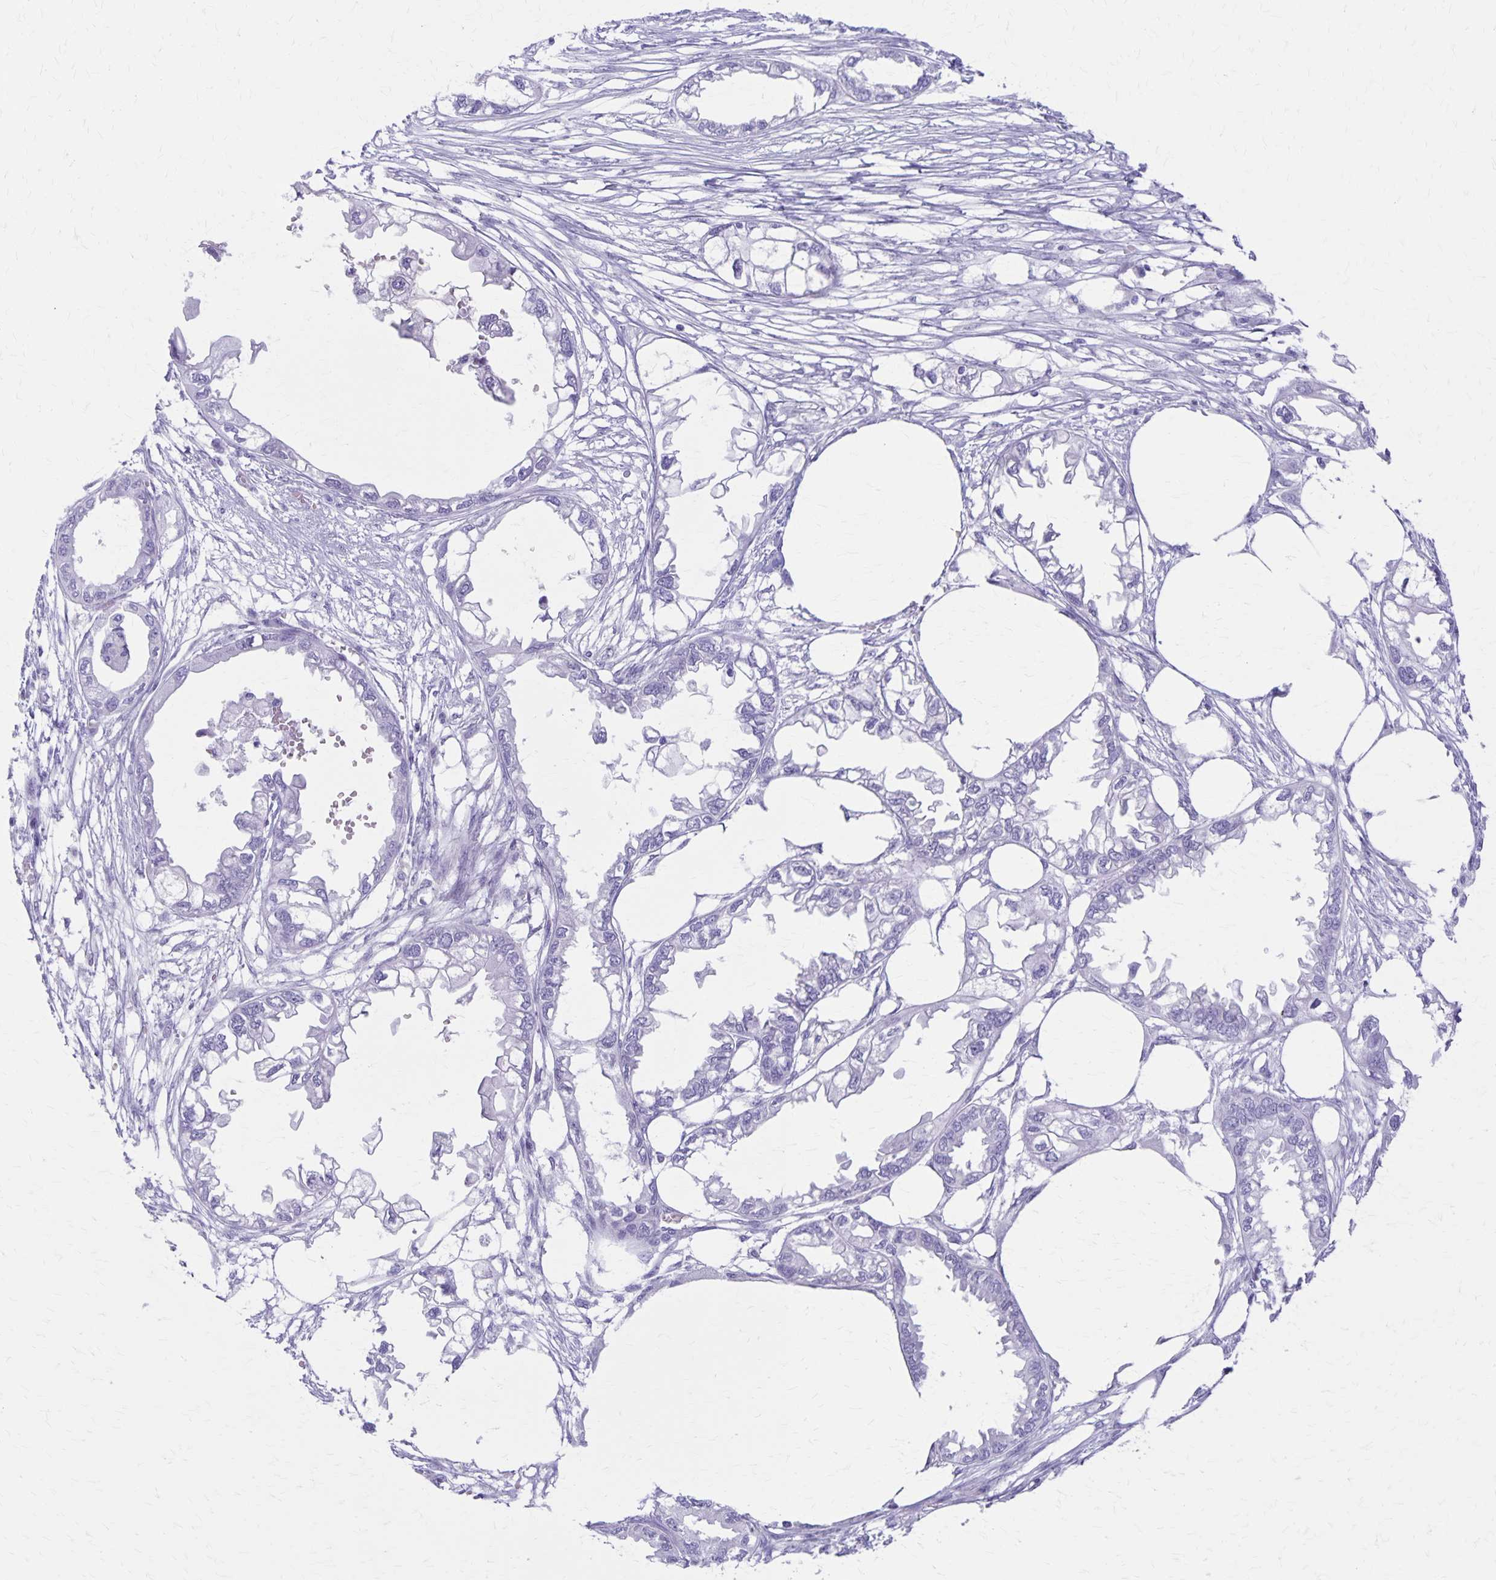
{"staining": {"intensity": "negative", "quantity": "none", "location": "none"}, "tissue": "endometrial cancer", "cell_type": "Tumor cells", "image_type": "cancer", "snomed": [{"axis": "morphology", "description": "Adenocarcinoma, NOS"}, {"axis": "morphology", "description": "Adenocarcinoma, metastatic, NOS"}, {"axis": "topography", "description": "Adipose tissue"}, {"axis": "topography", "description": "Endometrium"}], "caption": "Histopathology image shows no protein positivity in tumor cells of endometrial cancer (metastatic adenocarcinoma) tissue.", "gene": "DEFA5", "patient": {"sex": "female", "age": 67}}